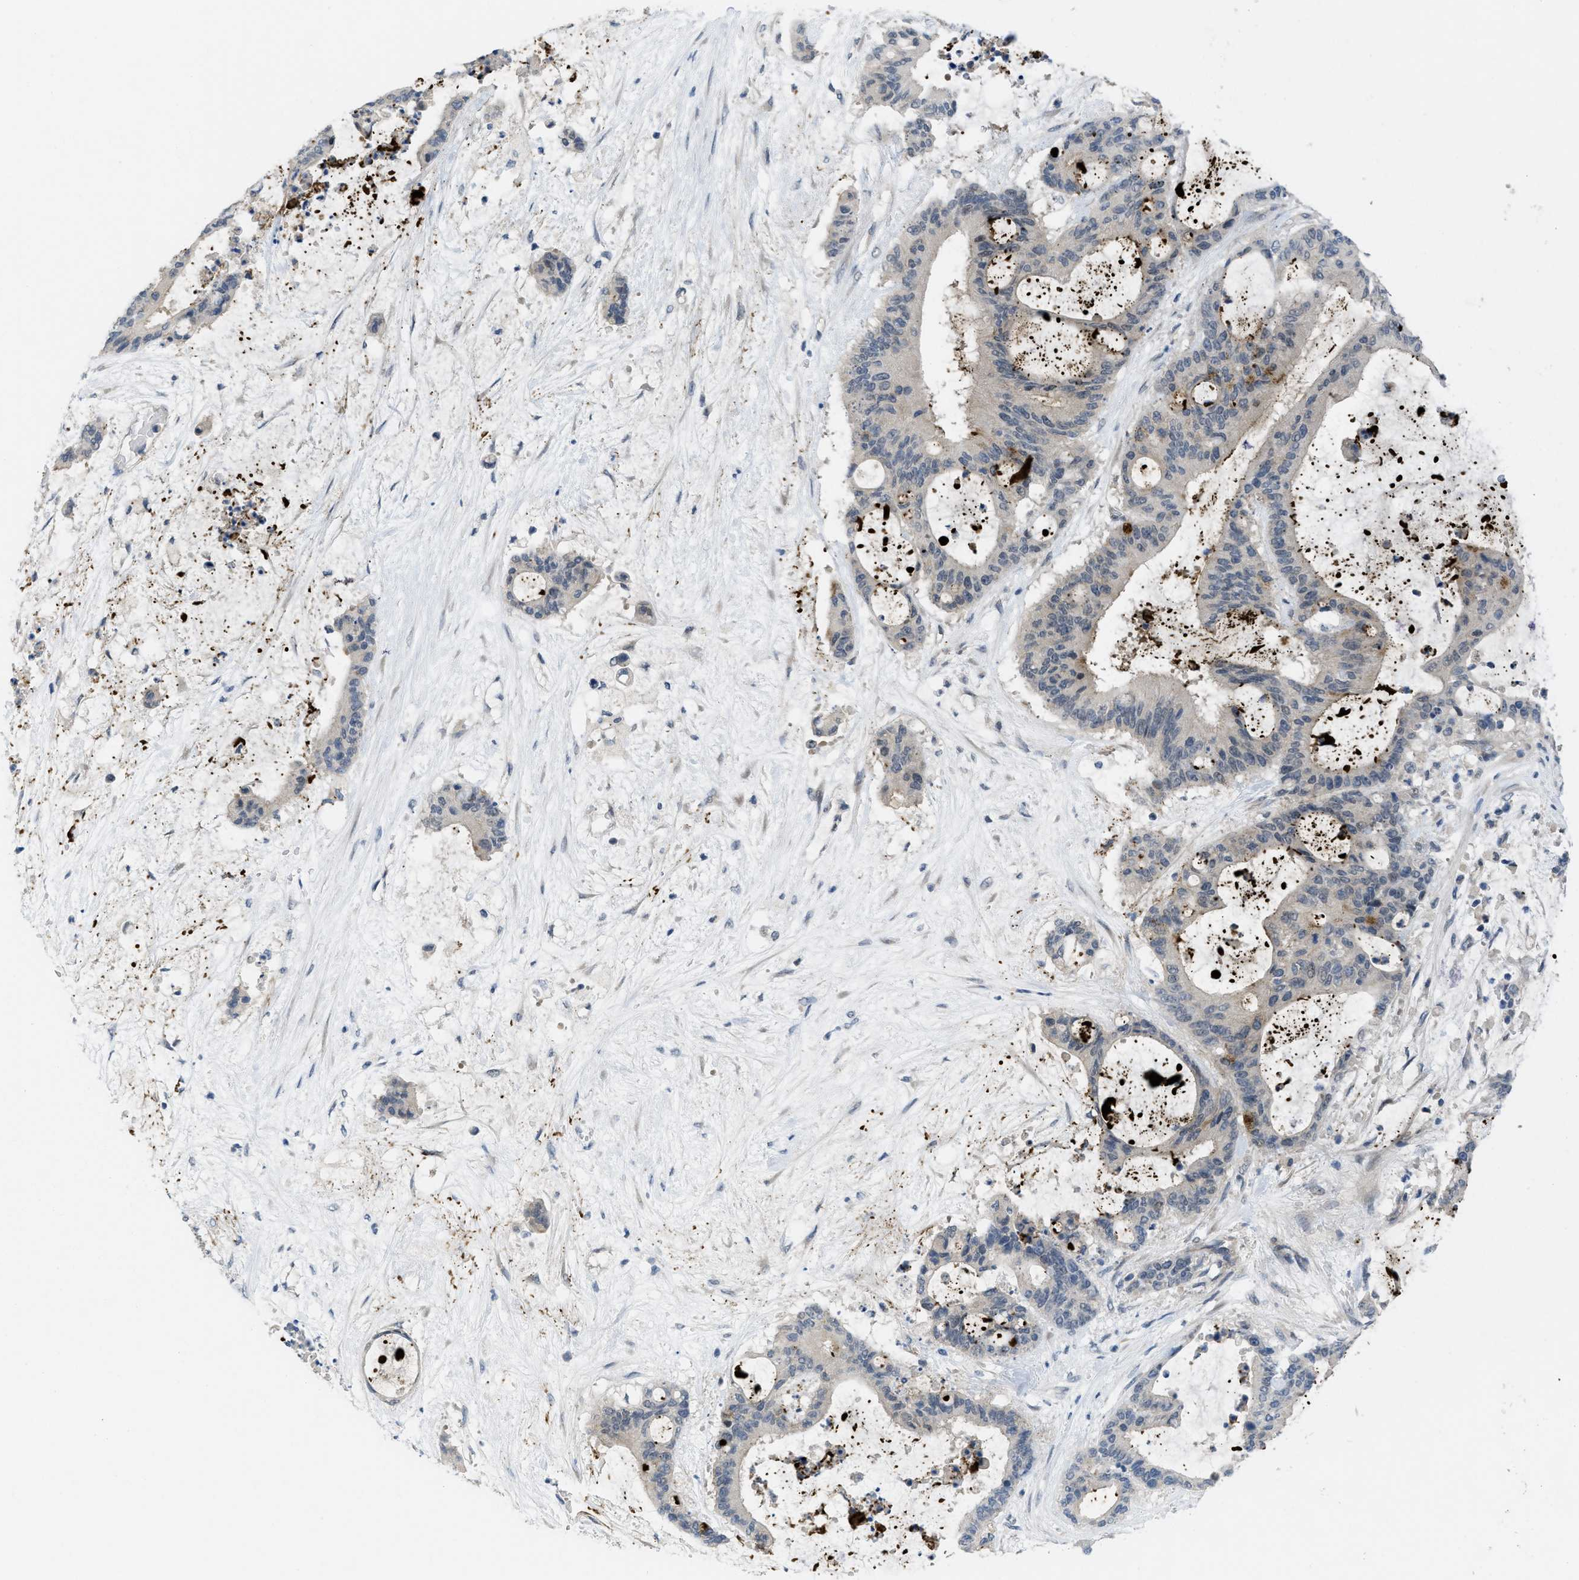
{"staining": {"intensity": "negative", "quantity": "none", "location": "none"}, "tissue": "liver cancer", "cell_type": "Tumor cells", "image_type": "cancer", "snomed": [{"axis": "morphology", "description": "Cholangiocarcinoma"}, {"axis": "topography", "description": "Liver"}], "caption": "Protein analysis of liver cancer displays no significant positivity in tumor cells.", "gene": "TNFAIP1", "patient": {"sex": "female", "age": 73}}